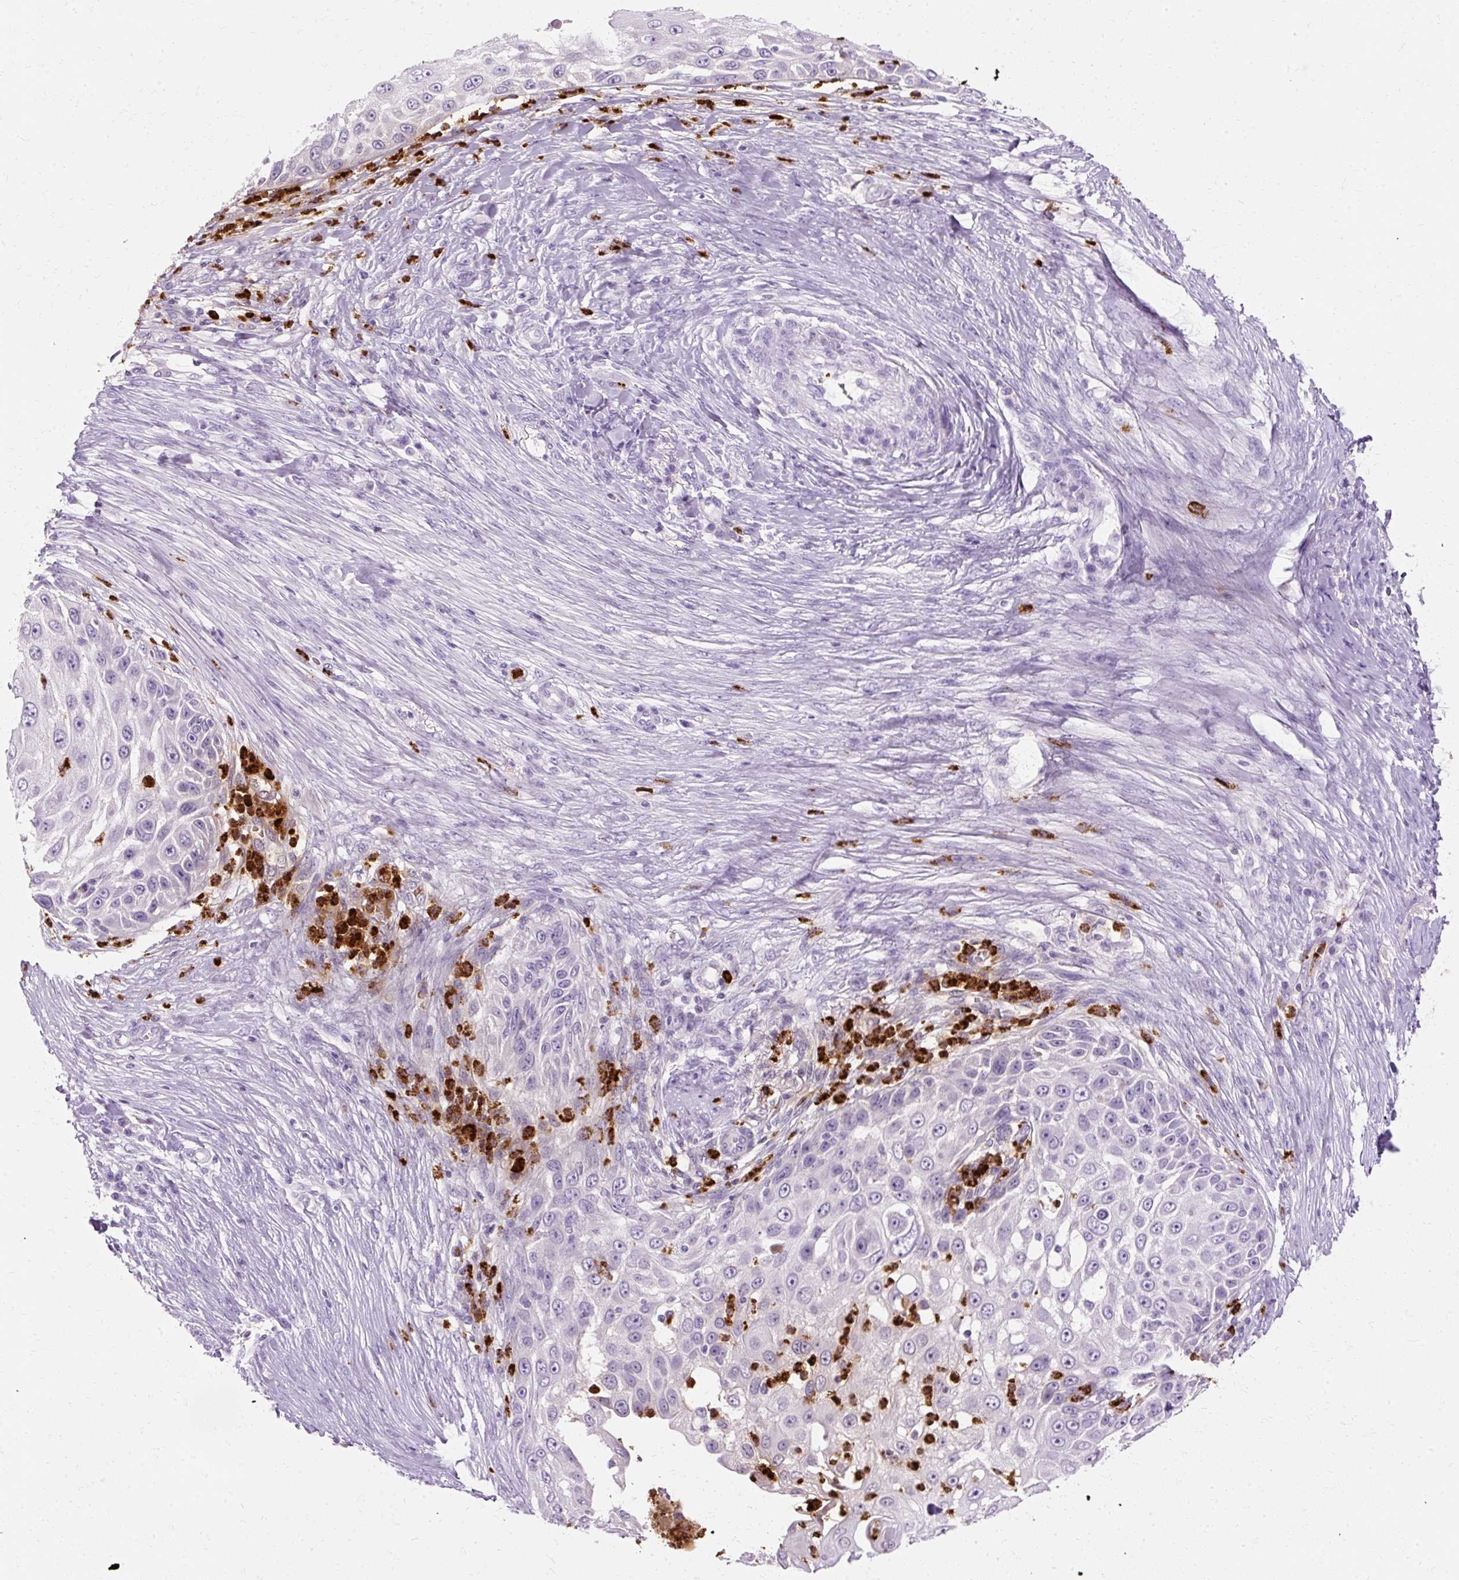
{"staining": {"intensity": "negative", "quantity": "none", "location": "none"}, "tissue": "skin cancer", "cell_type": "Tumor cells", "image_type": "cancer", "snomed": [{"axis": "morphology", "description": "Squamous cell carcinoma, NOS"}, {"axis": "topography", "description": "Skin"}], "caption": "High magnification brightfield microscopy of skin squamous cell carcinoma stained with DAB (3,3'-diaminobenzidine) (brown) and counterstained with hematoxylin (blue): tumor cells show no significant staining. (Immunohistochemistry (ihc), brightfield microscopy, high magnification).", "gene": "DEFA1", "patient": {"sex": "female", "age": 44}}